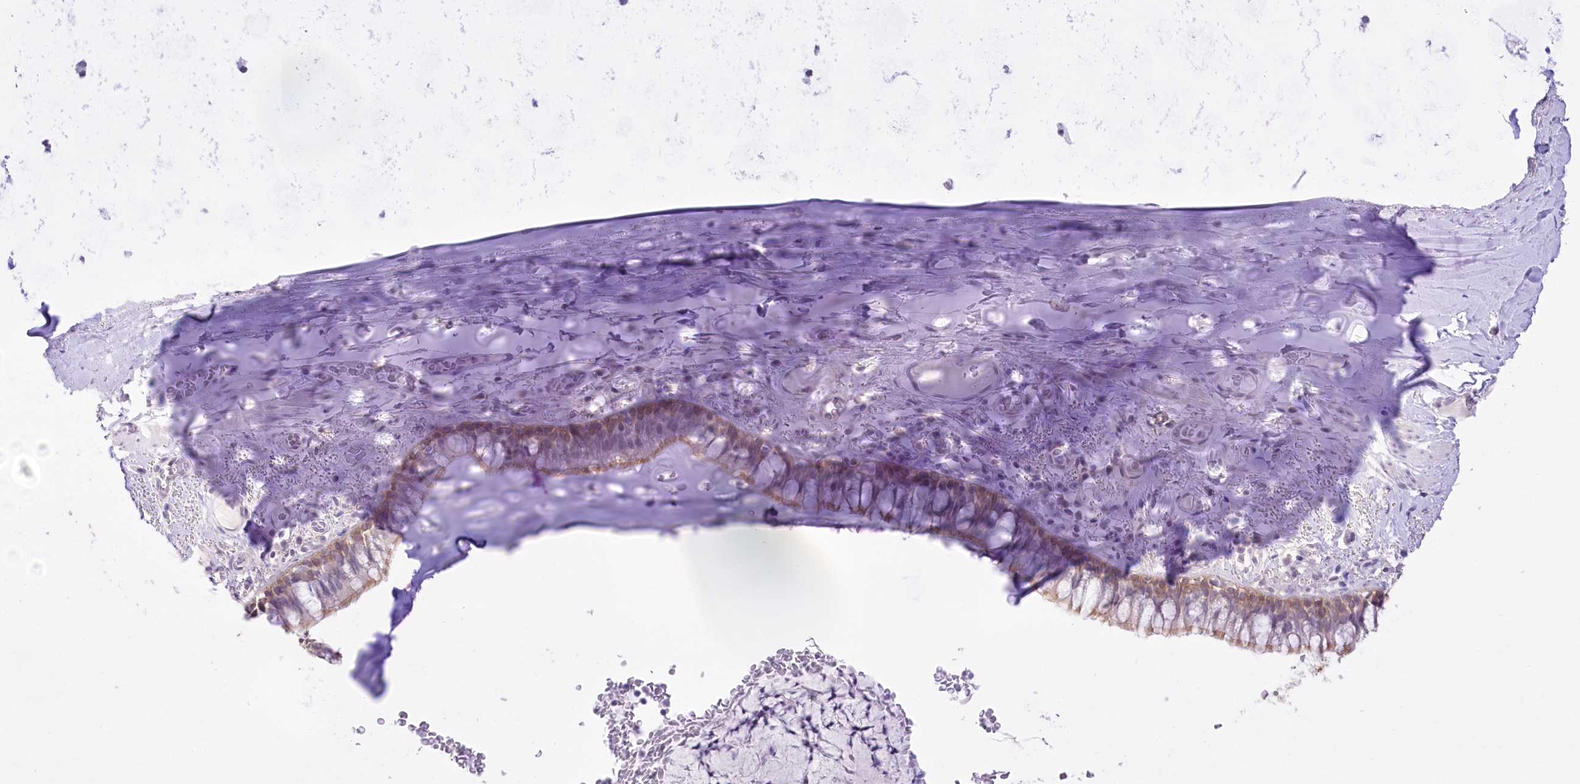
{"staining": {"intensity": "moderate", "quantity": "25%-75%", "location": "cytoplasmic/membranous"}, "tissue": "bronchus", "cell_type": "Respiratory epithelial cells", "image_type": "normal", "snomed": [{"axis": "morphology", "description": "Normal tissue, NOS"}, {"axis": "topography", "description": "Cartilage tissue"}, {"axis": "topography", "description": "Bronchus"}], "caption": "A high-resolution image shows immunohistochemistry staining of normal bronchus, which shows moderate cytoplasmic/membranous positivity in about 25%-75% of respiratory epithelial cells.", "gene": "SLC39A10", "patient": {"sex": "female", "age": 36}}